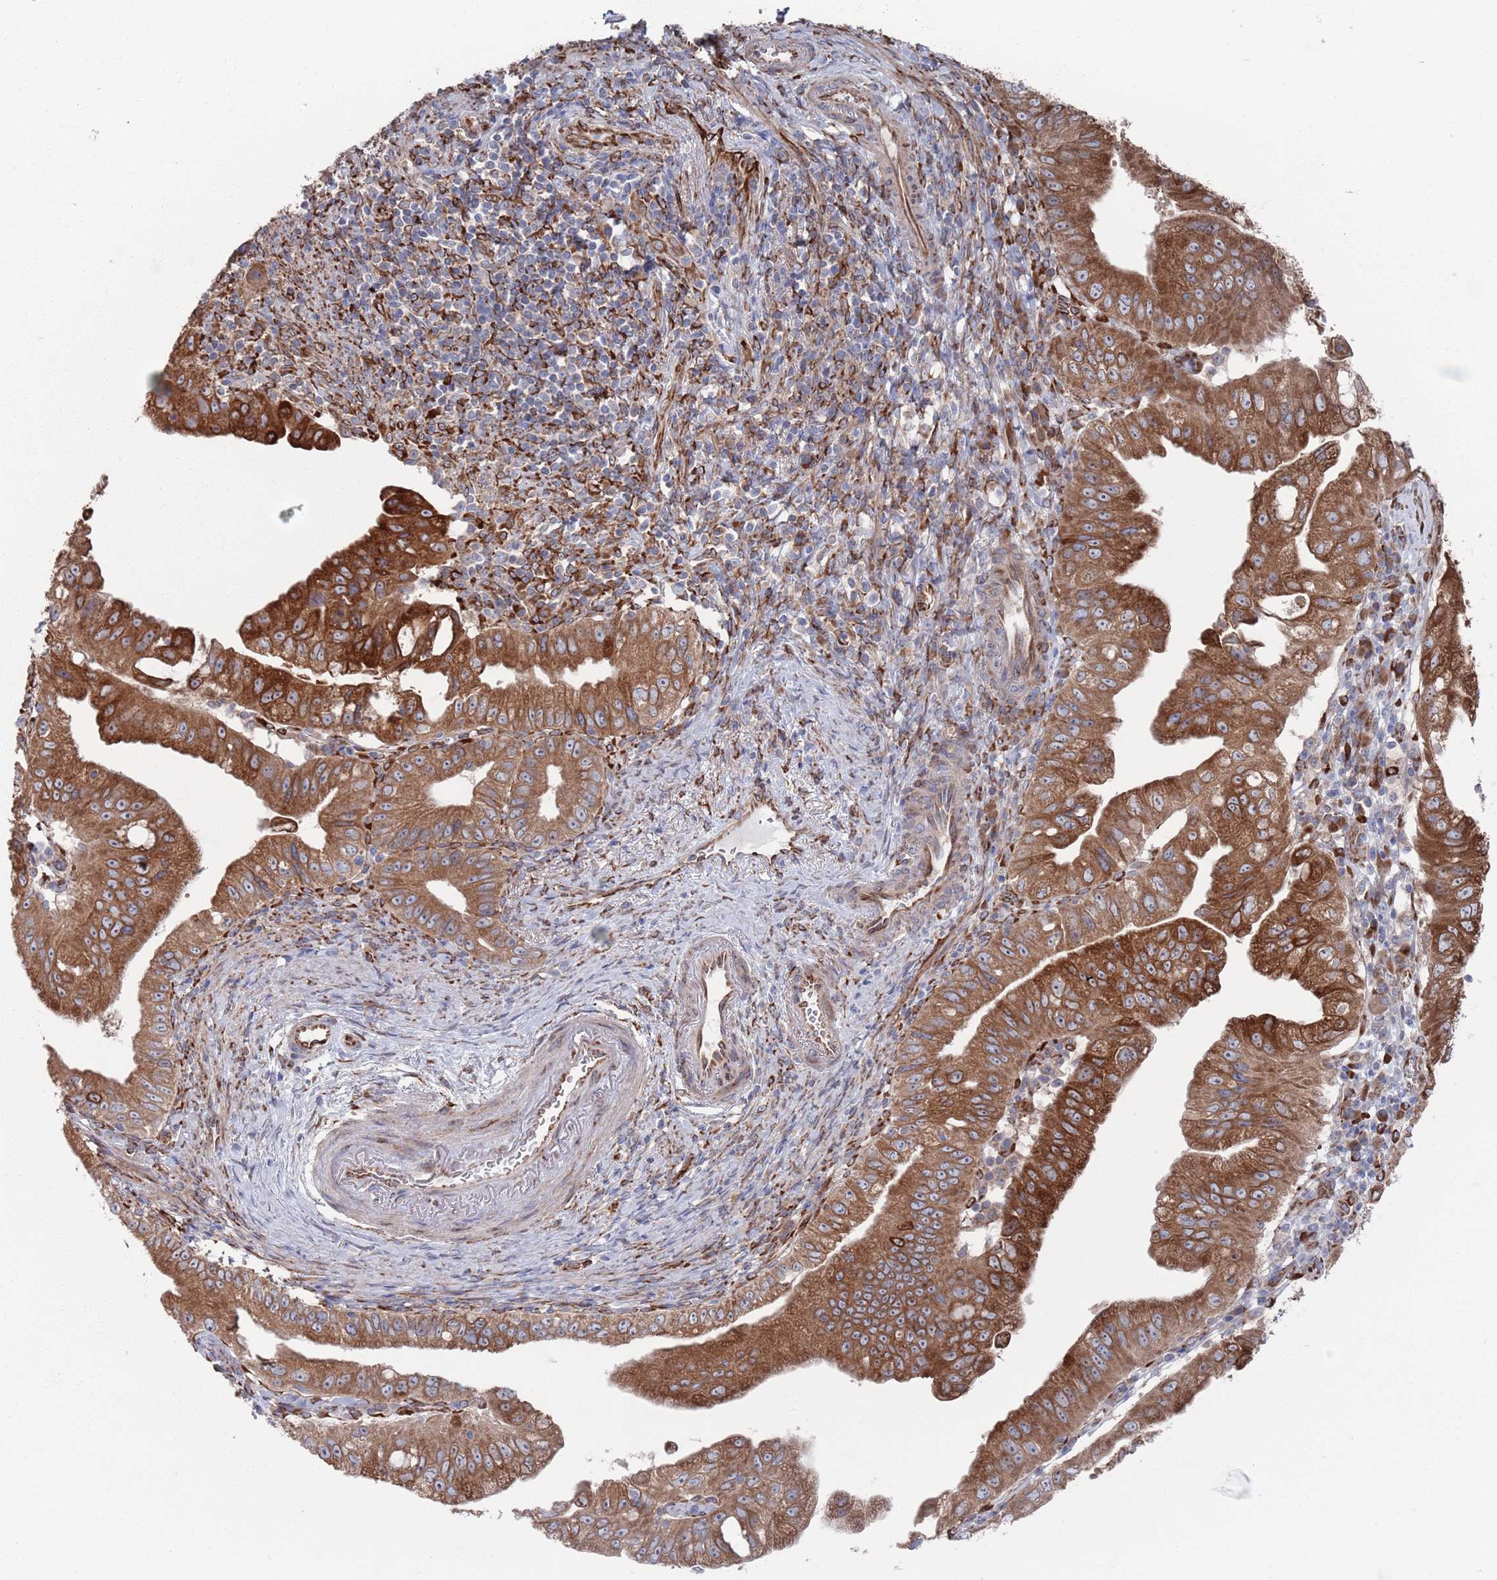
{"staining": {"intensity": "strong", "quantity": ">75%", "location": "cytoplasmic/membranous"}, "tissue": "pancreatic cancer", "cell_type": "Tumor cells", "image_type": "cancer", "snomed": [{"axis": "morphology", "description": "Adenocarcinoma, NOS"}, {"axis": "topography", "description": "Pancreas"}], "caption": "Pancreatic cancer tissue displays strong cytoplasmic/membranous positivity in about >75% of tumor cells", "gene": "CCDC106", "patient": {"sex": "male", "age": 70}}